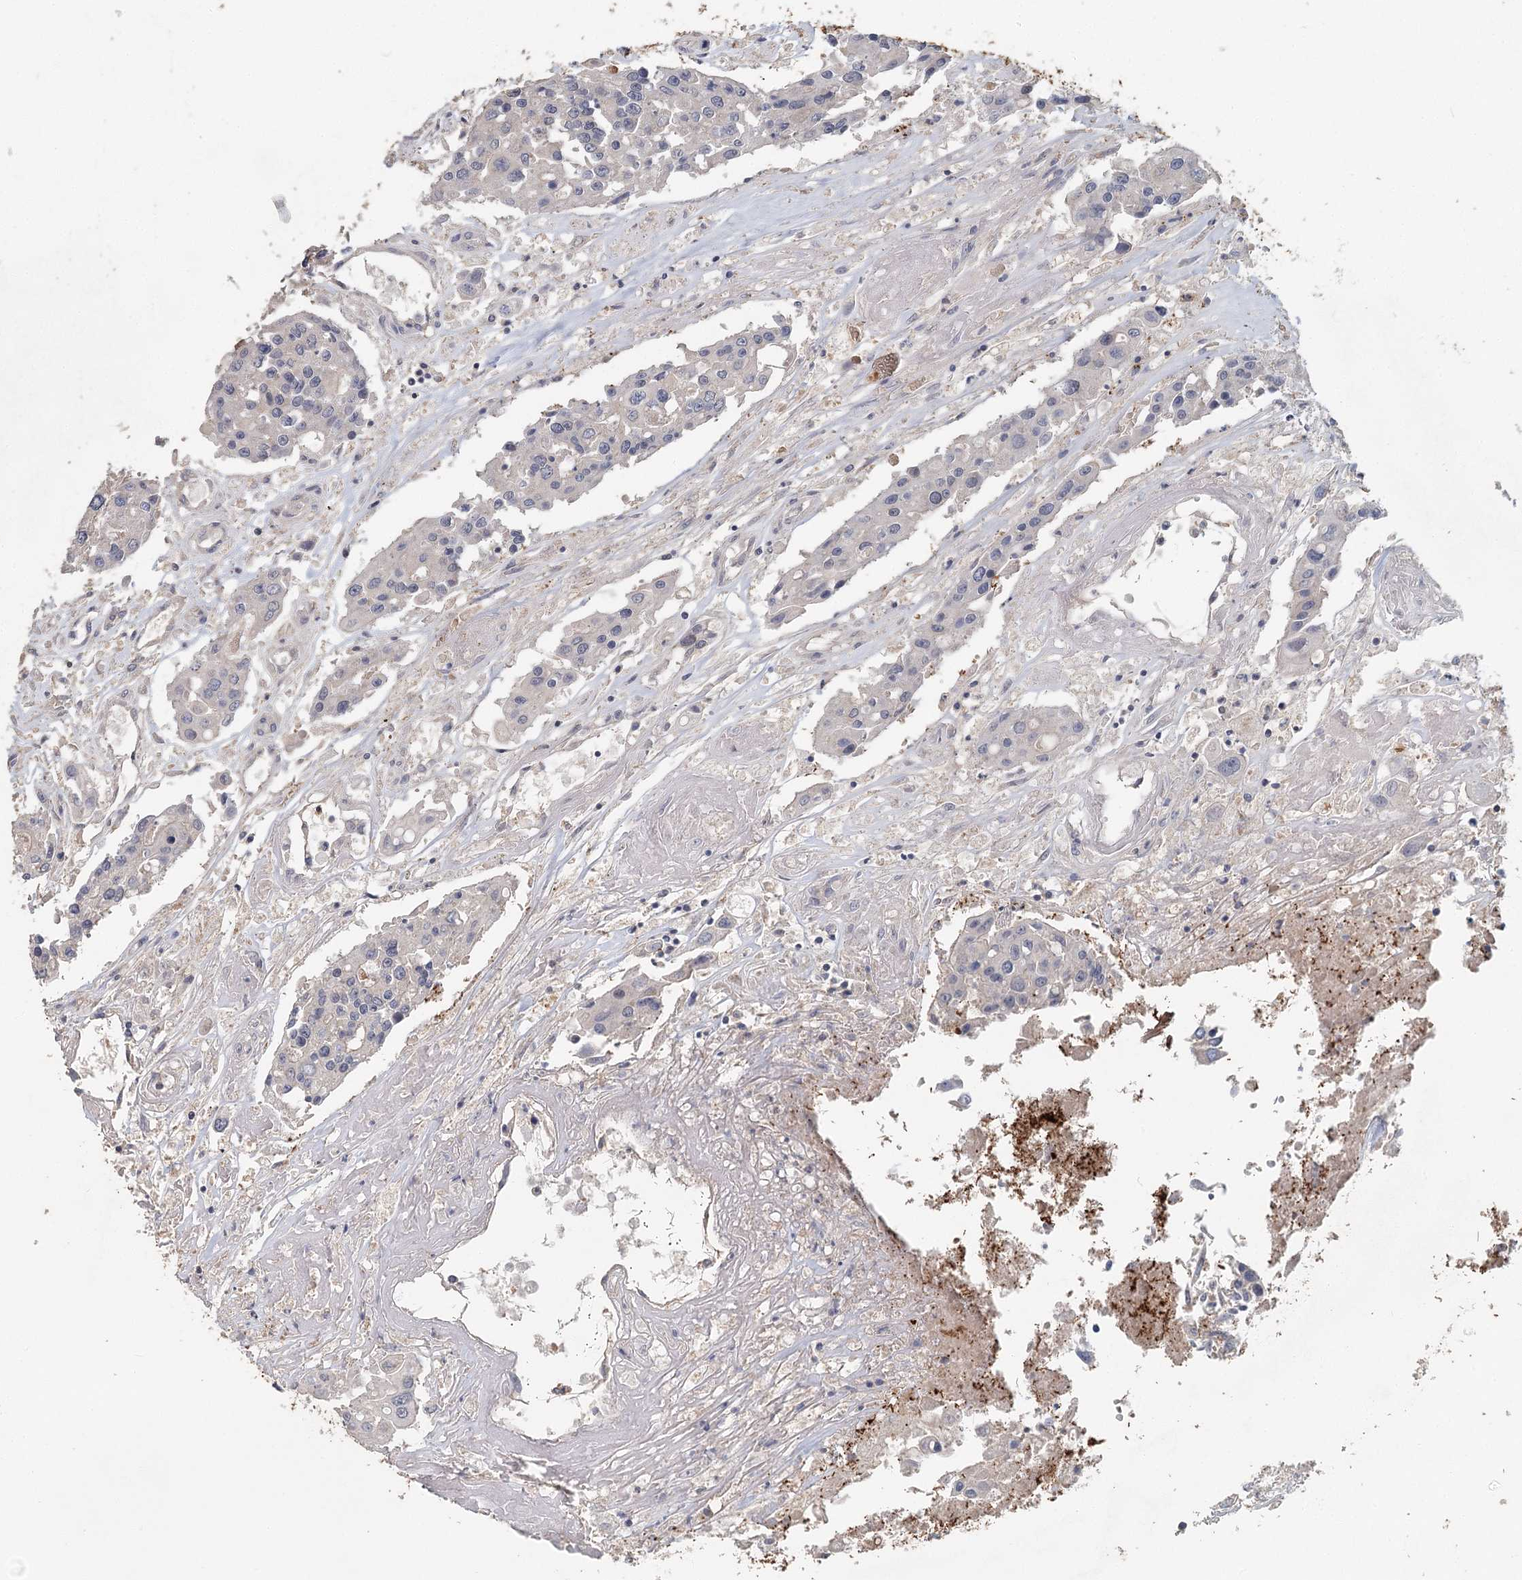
{"staining": {"intensity": "negative", "quantity": "none", "location": "none"}, "tissue": "colorectal cancer", "cell_type": "Tumor cells", "image_type": "cancer", "snomed": [{"axis": "morphology", "description": "Adenocarcinoma, NOS"}, {"axis": "topography", "description": "Colon"}], "caption": "Immunohistochemical staining of human colorectal cancer shows no significant positivity in tumor cells.", "gene": "ADK", "patient": {"sex": "male", "age": 77}}